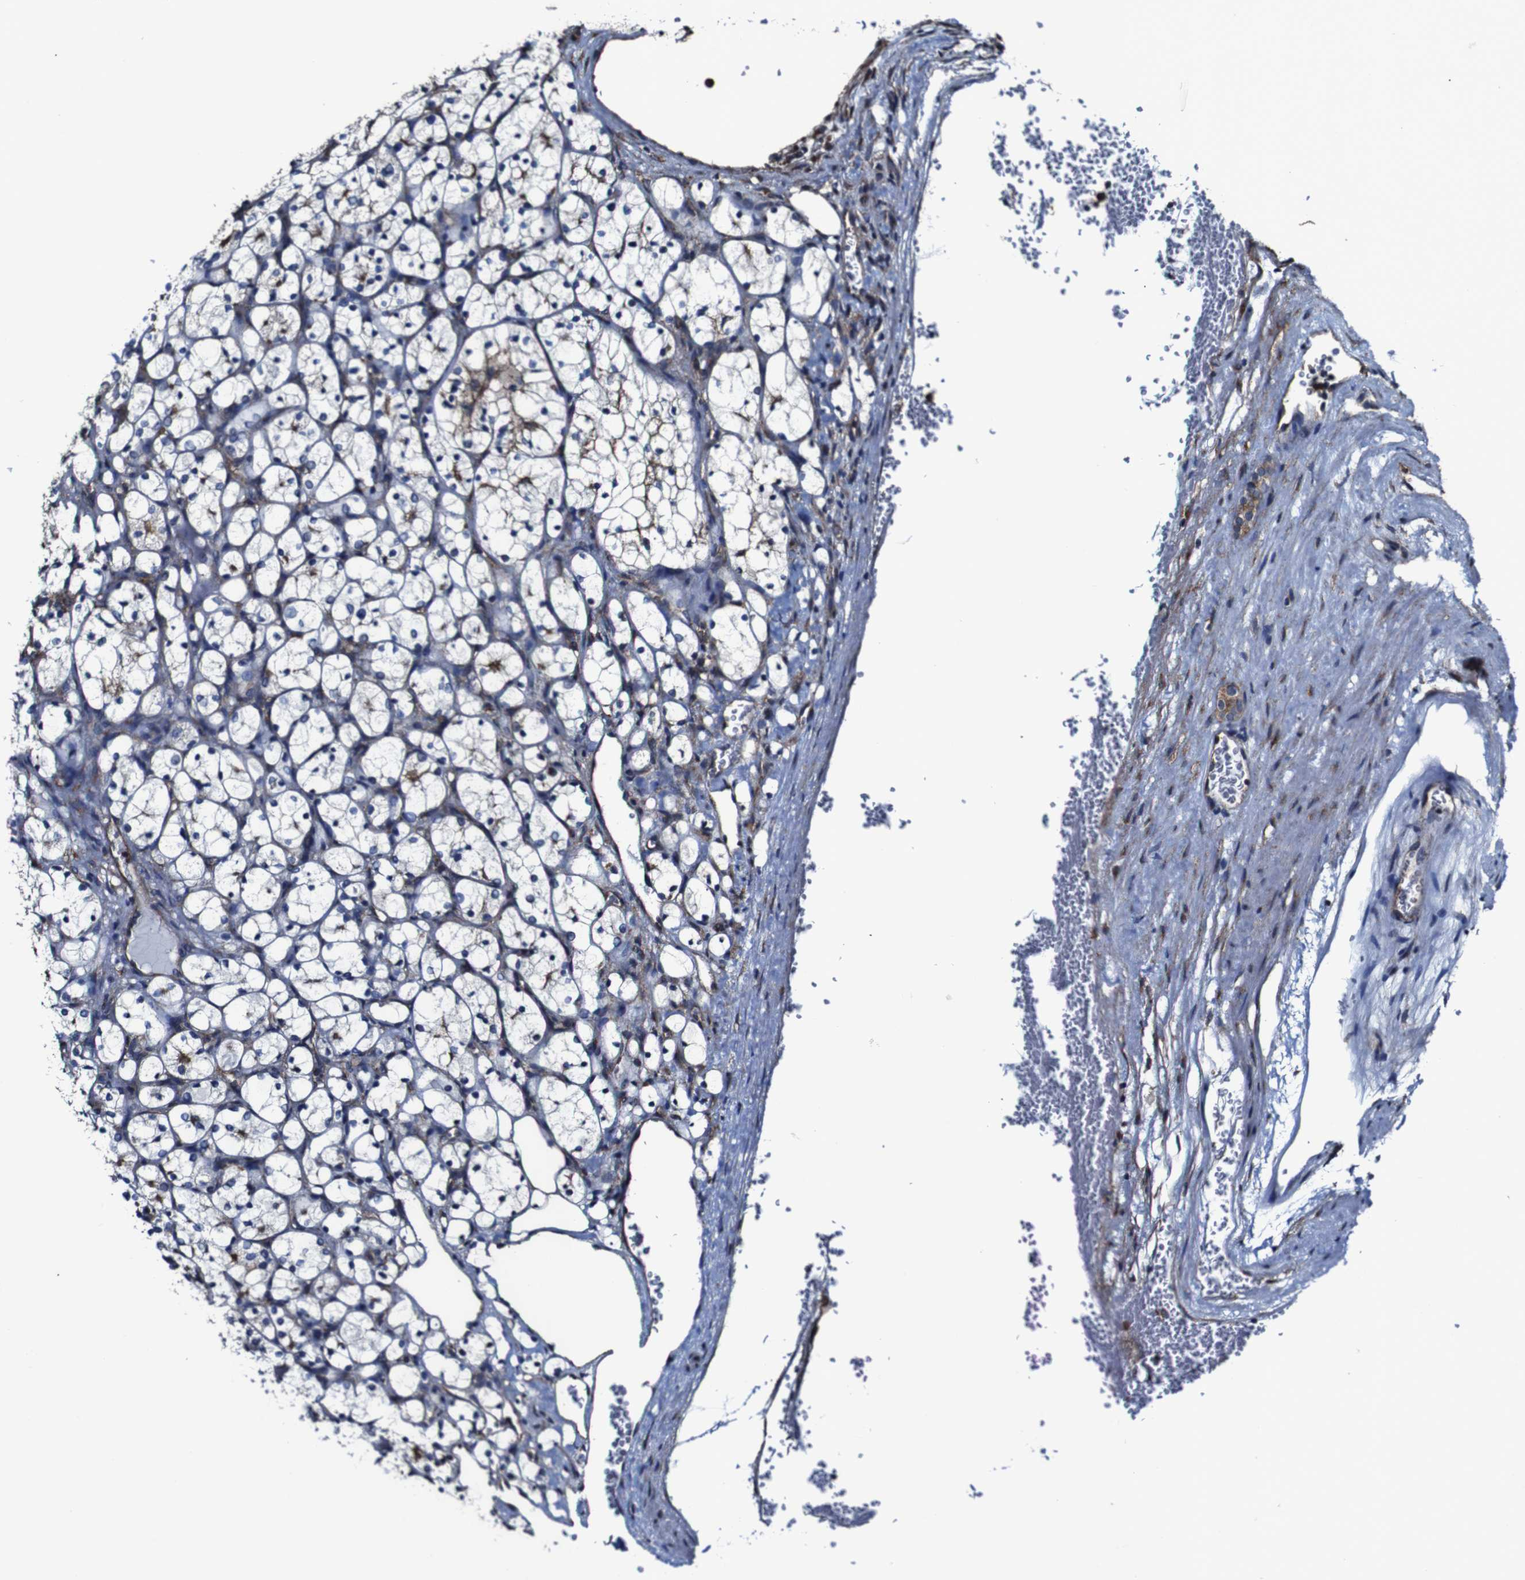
{"staining": {"intensity": "moderate", "quantity": "25%-75%", "location": "cytoplasmic/membranous"}, "tissue": "renal cancer", "cell_type": "Tumor cells", "image_type": "cancer", "snomed": [{"axis": "morphology", "description": "Adenocarcinoma, NOS"}, {"axis": "topography", "description": "Kidney"}], "caption": "Immunohistochemistry (IHC) photomicrograph of human renal cancer (adenocarcinoma) stained for a protein (brown), which displays medium levels of moderate cytoplasmic/membranous positivity in approximately 25%-75% of tumor cells.", "gene": "CSF1R", "patient": {"sex": "female", "age": 69}}